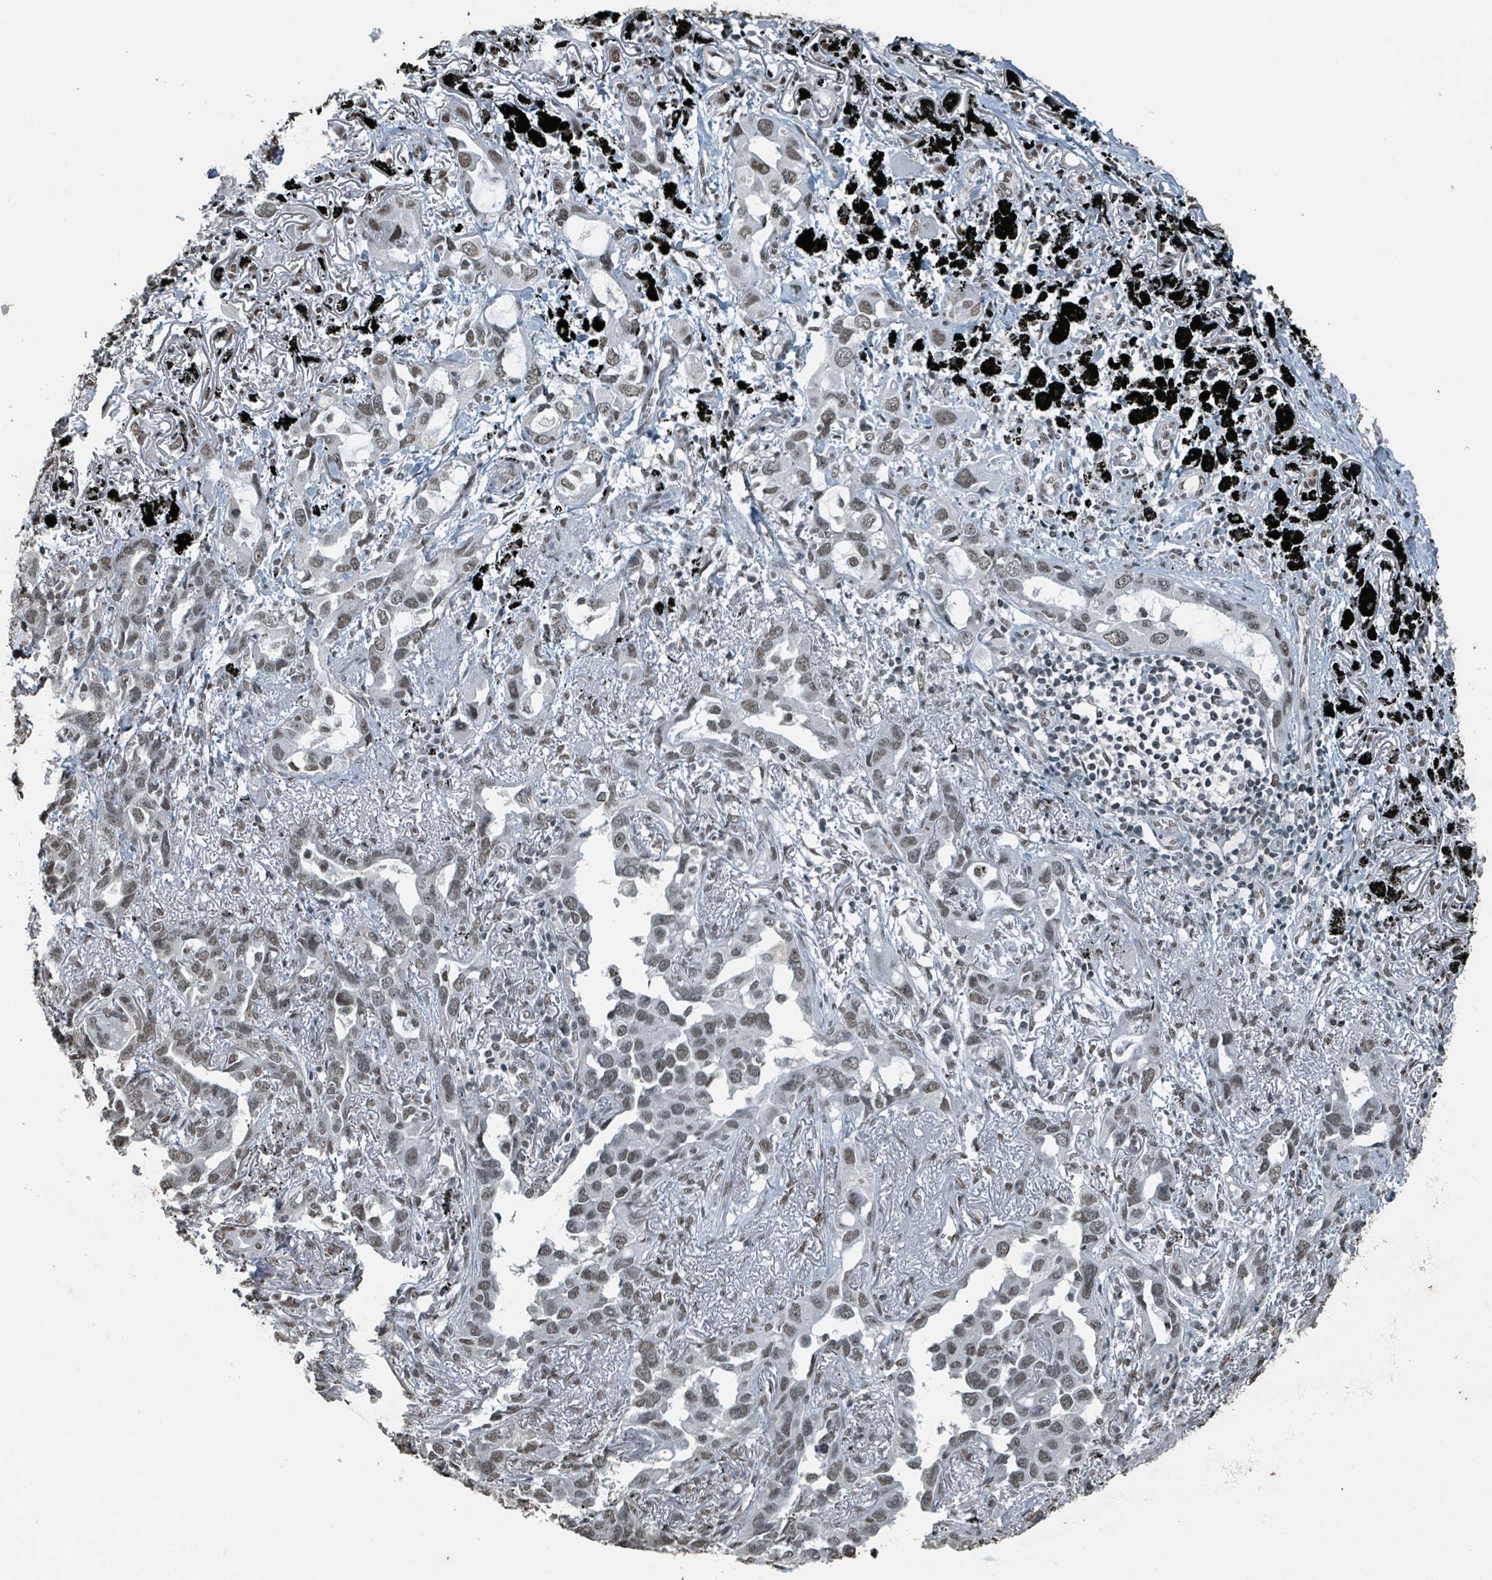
{"staining": {"intensity": "weak", "quantity": ">75%", "location": "nuclear"}, "tissue": "lung cancer", "cell_type": "Tumor cells", "image_type": "cancer", "snomed": [{"axis": "morphology", "description": "Adenocarcinoma, NOS"}, {"axis": "topography", "description": "Lung"}], "caption": "DAB immunohistochemical staining of adenocarcinoma (lung) displays weak nuclear protein expression in about >75% of tumor cells. The protein is stained brown, and the nuclei are stained in blue (DAB (3,3'-diaminobenzidine) IHC with brightfield microscopy, high magnification).", "gene": "PHIP", "patient": {"sex": "male", "age": 67}}